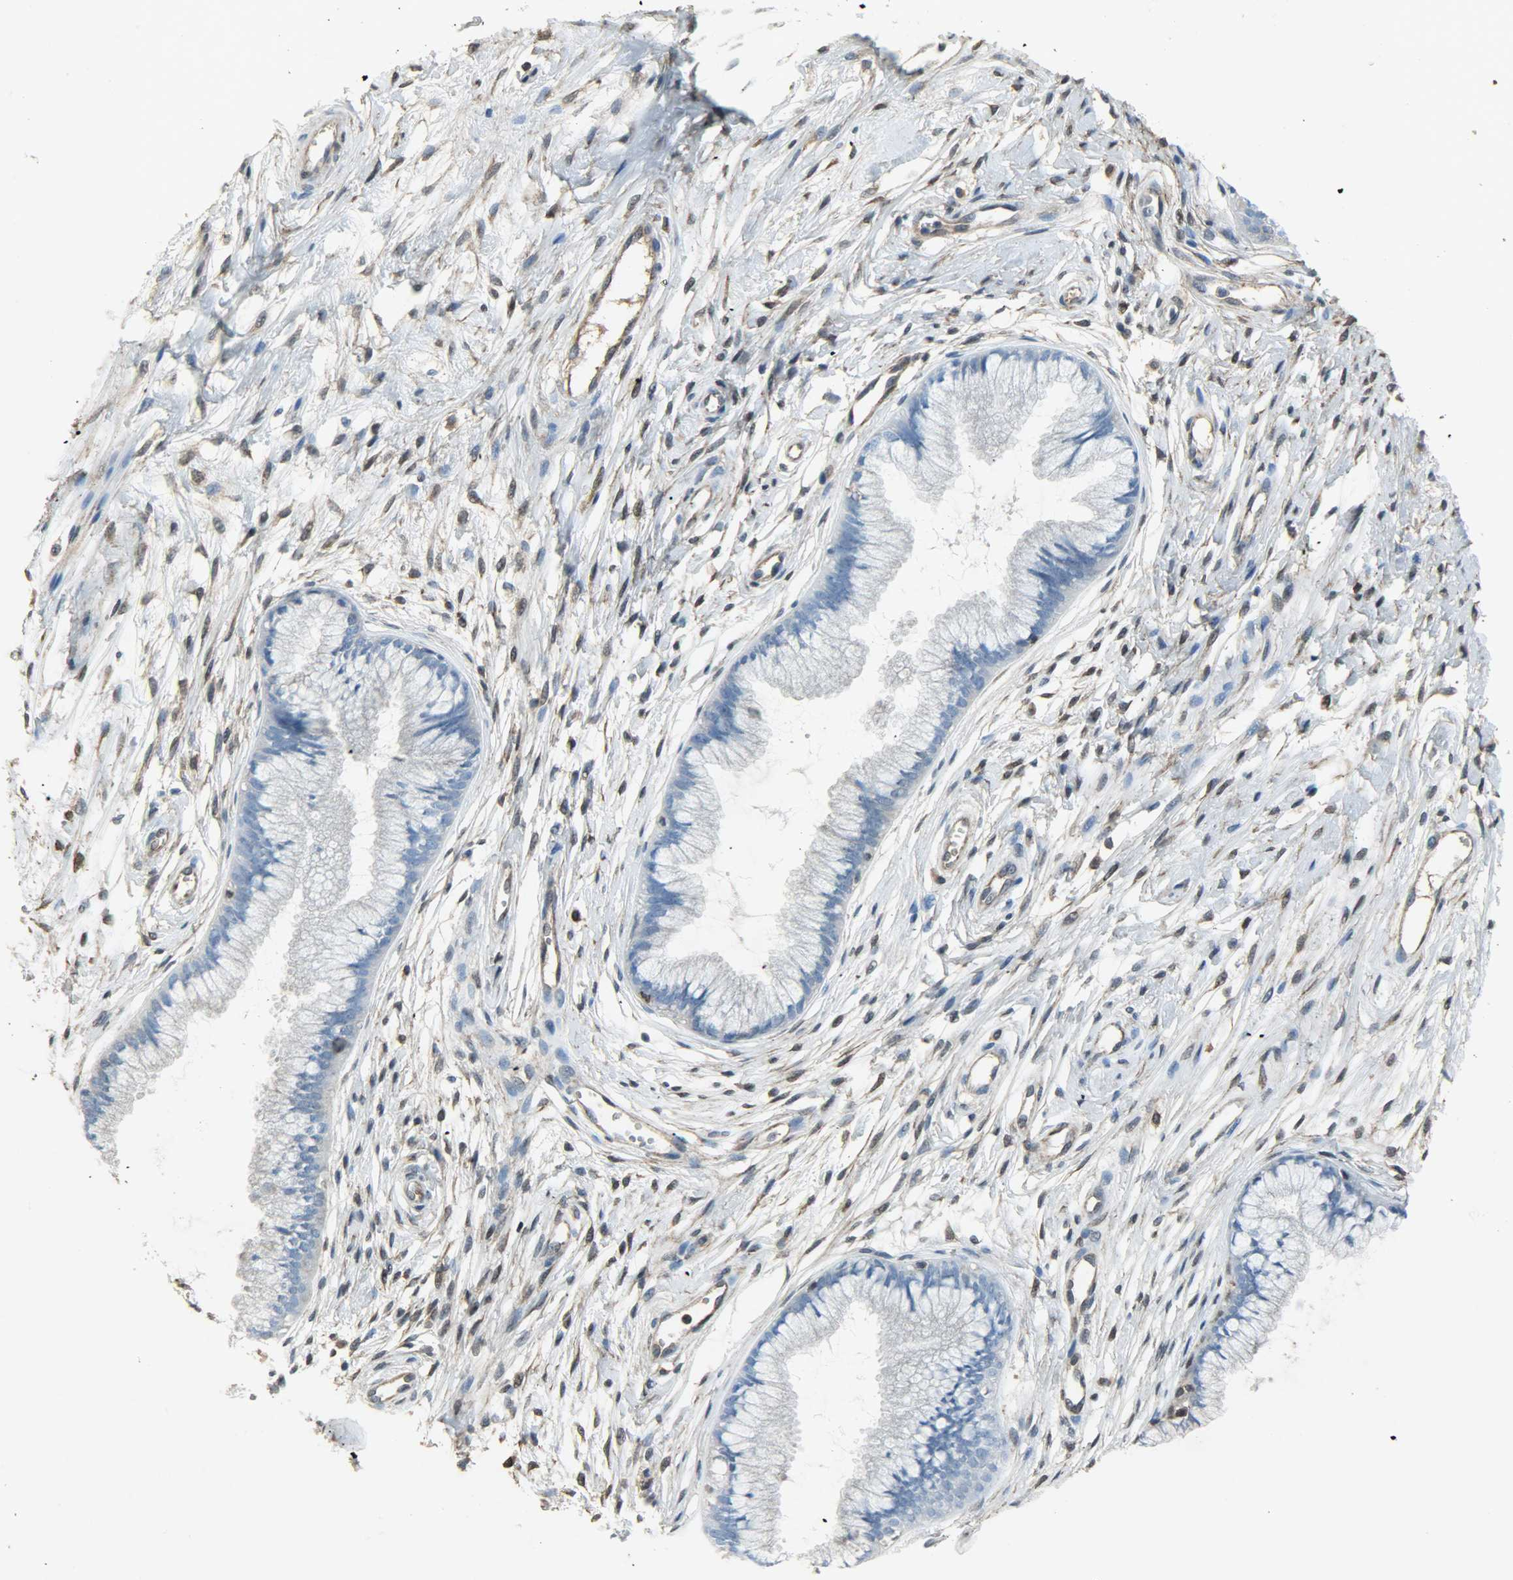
{"staining": {"intensity": "negative", "quantity": "none", "location": "none"}, "tissue": "cervix", "cell_type": "Glandular cells", "image_type": "normal", "snomed": [{"axis": "morphology", "description": "Normal tissue, NOS"}, {"axis": "topography", "description": "Cervix"}], "caption": "This is a histopathology image of immunohistochemistry staining of unremarkable cervix, which shows no staining in glandular cells.", "gene": "LDHB", "patient": {"sex": "female", "age": 39}}